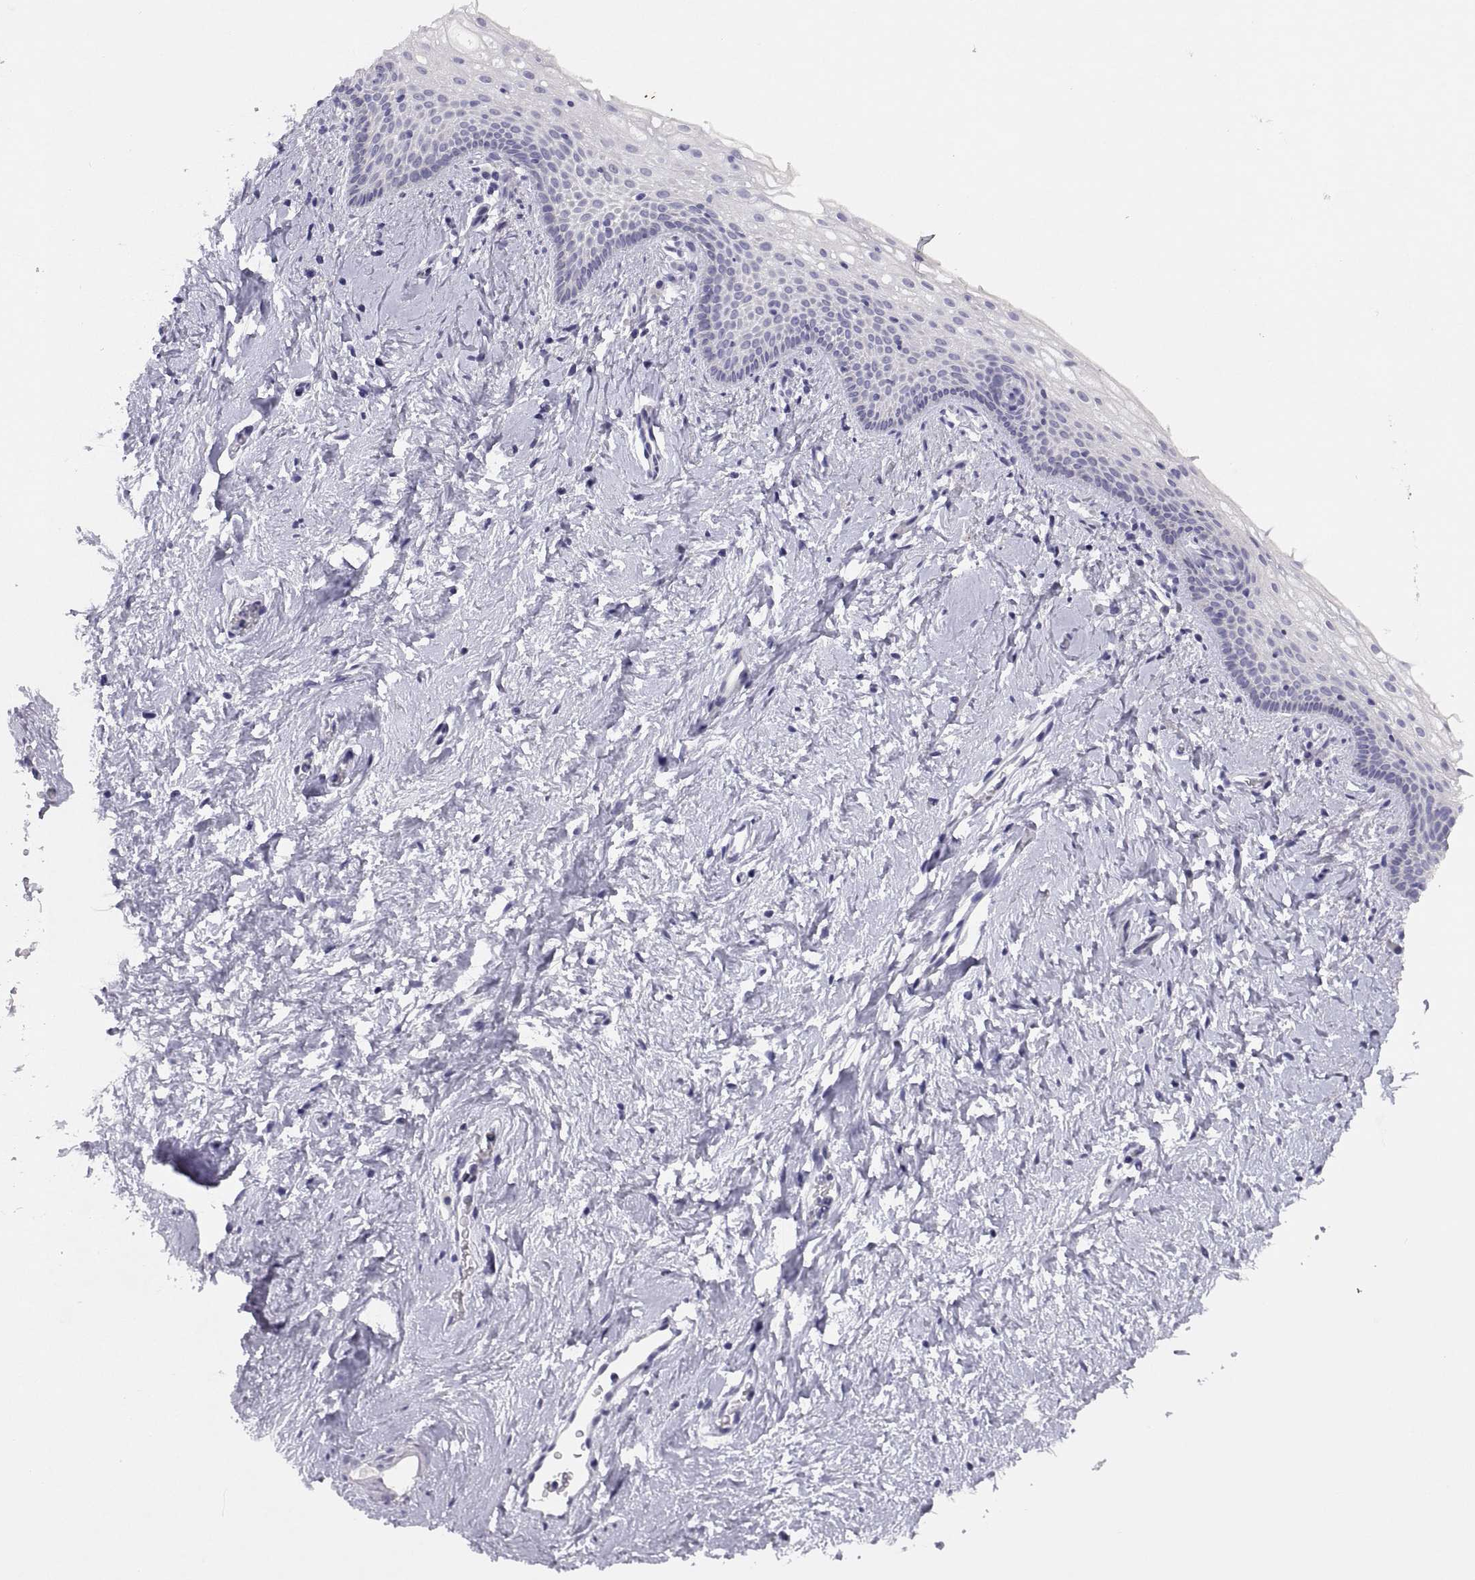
{"staining": {"intensity": "negative", "quantity": "none", "location": "none"}, "tissue": "vagina", "cell_type": "Squamous epithelial cells", "image_type": "normal", "snomed": [{"axis": "morphology", "description": "Normal tissue, NOS"}, {"axis": "topography", "description": "Vagina"}], "caption": "A high-resolution image shows immunohistochemistry staining of unremarkable vagina, which reveals no significant staining in squamous epithelial cells. Brightfield microscopy of IHC stained with DAB (3,3'-diaminobenzidine) (brown) and hematoxylin (blue), captured at high magnification.", "gene": "STRC", "patient": {"sex": "female", "age": 61}}